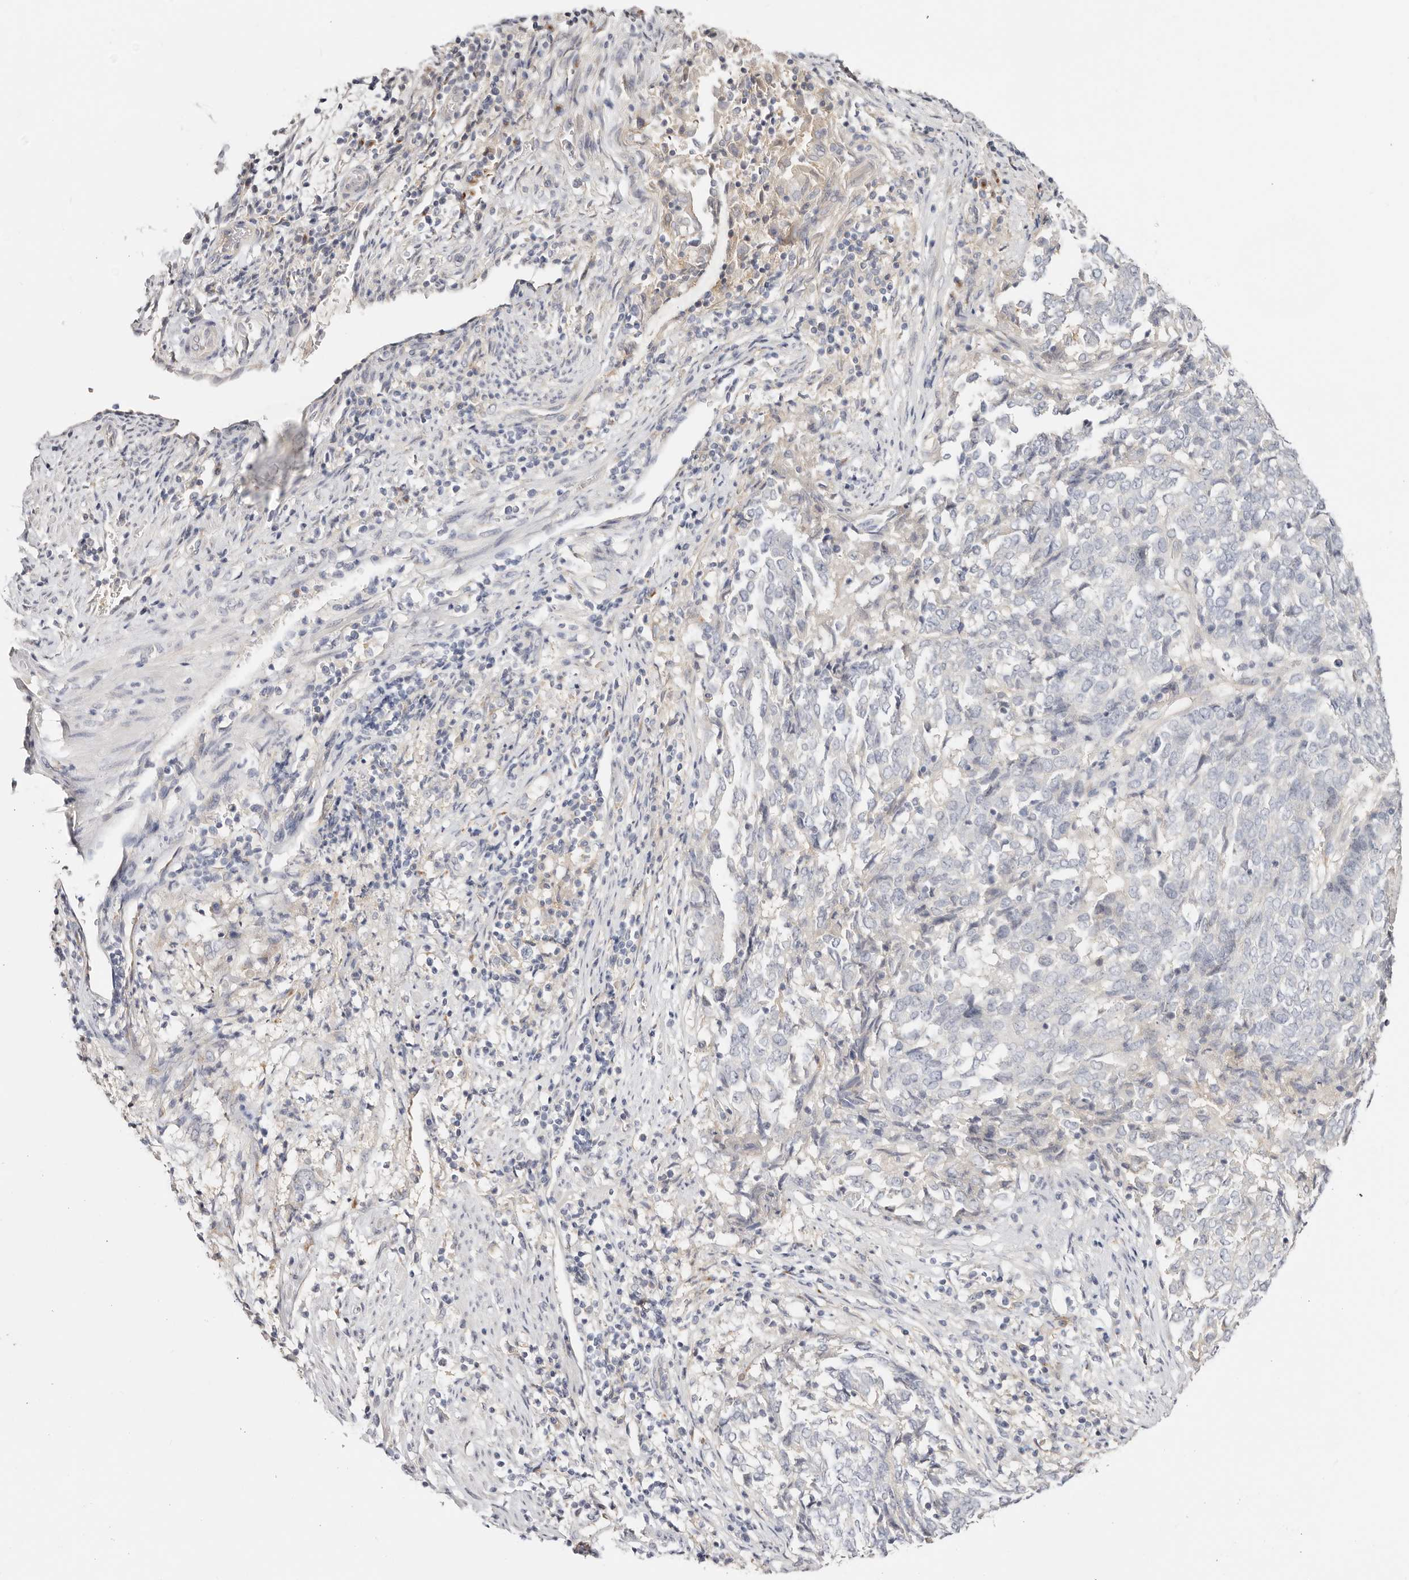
{"staining": {"intensity": "negative", "quantity": "none", "location": "none"}, "tissue": "endometrial cancer", "cell_type": "Tumor cells", "image_type": "cancer", "snomed": [{"axis": "morphology", "description": "Adenocarcinoma, NOS"}, {"axis": "topography", "description": "Endometrium"}], "caption": "A micrograph of endometrial cancer stained for a protein demonstrates no brown staining in tumor cells. (DAB (3,3'-diaminobenzidine) immunohistochemistry (IHC), high magnification).", "gene": "DNASE1", "patient": {"sex": "female", "age": 80}}